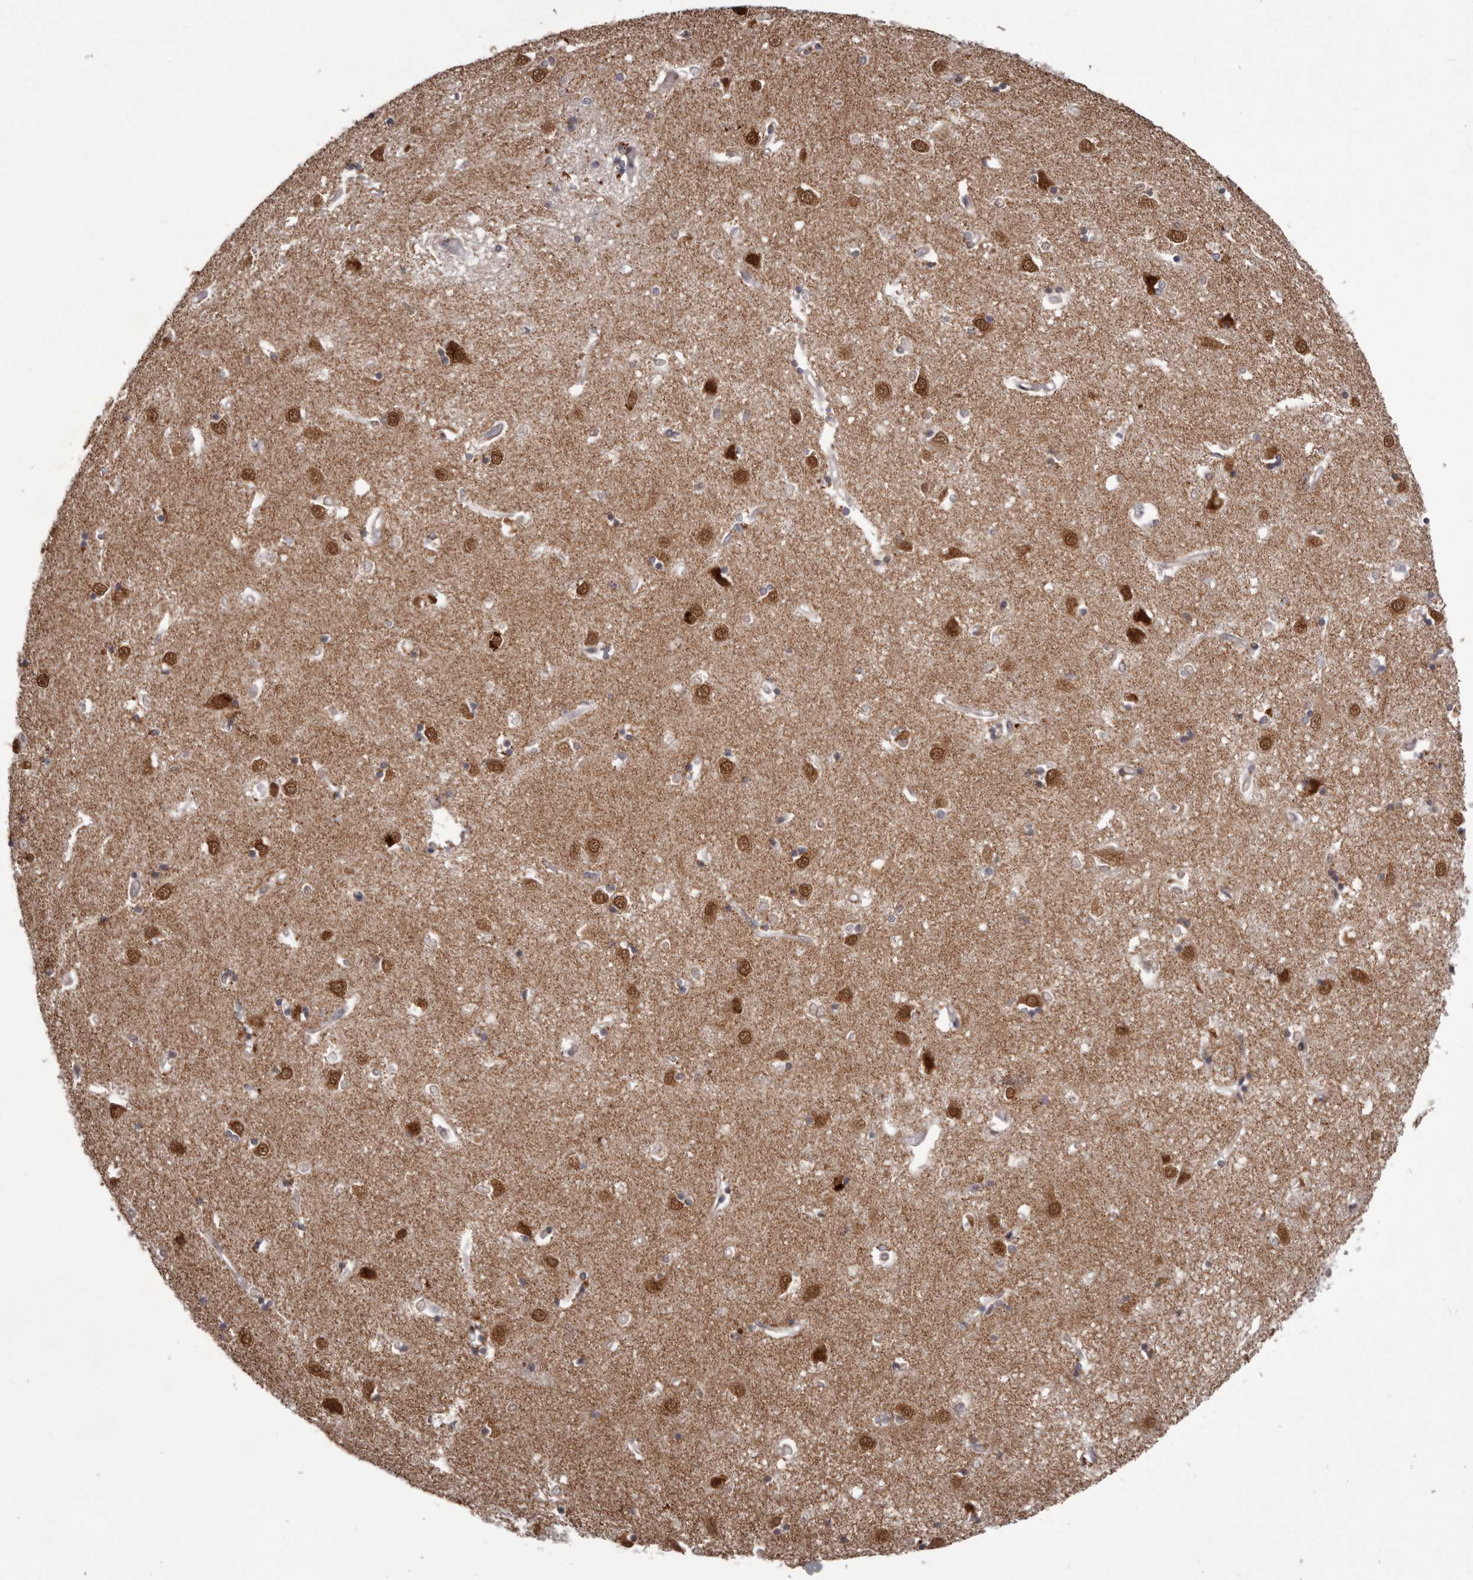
{"staining": {"intensity": "weak", "quantity": "25%-75%", "location": "cytoplasmic/membranous,nuclear"}, "tissue": "caudate", "cell_type": "Glial cells", "image_type": "normal", "snomed": [{"axis": "morphology", "description": "Normal tissue, NOS"}, {"axis": "topography", "description": "Lateral ventricle wall"}], "caption": "Immunohistochemical staining of normal human caudate shows low levels of weak cytoplasmic/membranous,nuclear staining in approximately 25%-75% of glial cells. Nuclei are stained in blue.", "gene": "NUP43", "patient": {"sex": "male", "age": 45}}